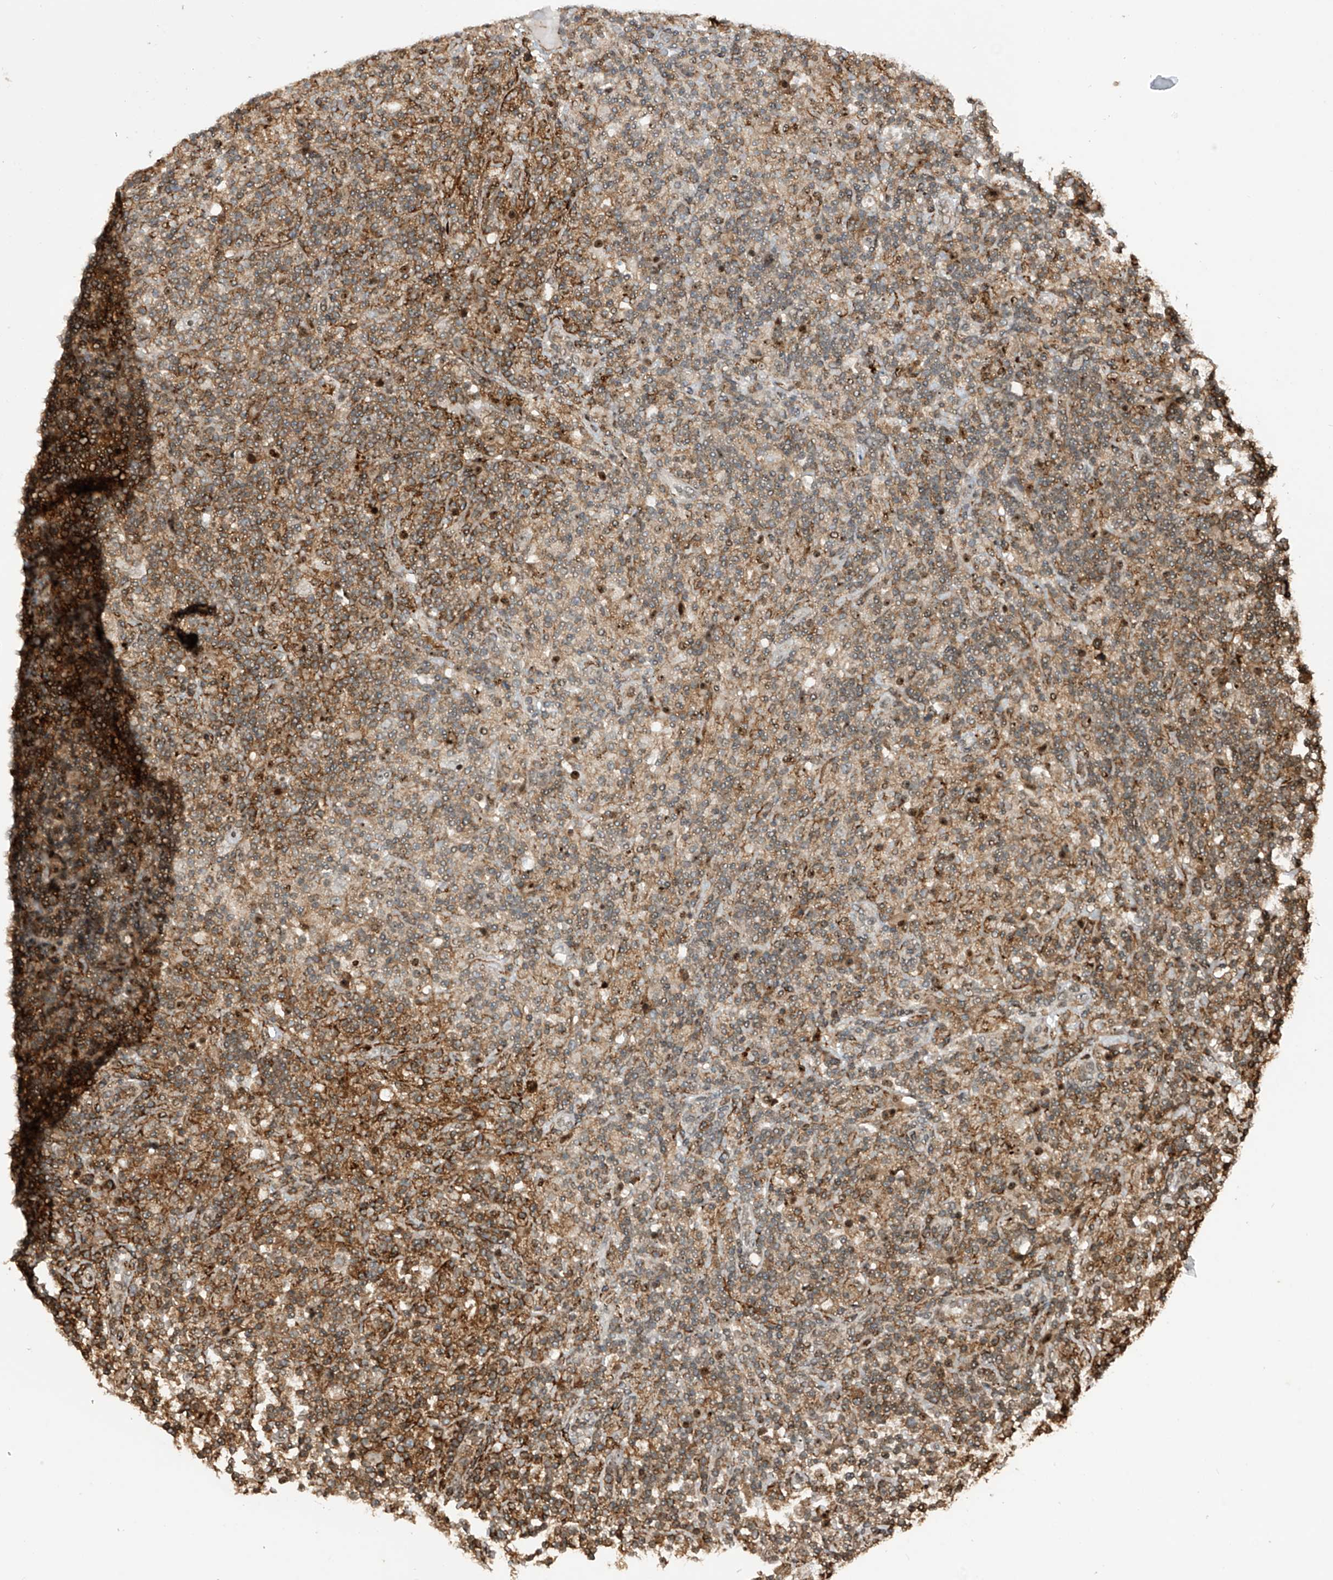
{"staining": {"intensity": "moderate", "quantity": "<25%", "location": "nuclear"}, "tissue": "lymphoma", "cell_type": "Tumor cells", "image_type": "cancer", "snomed": [{"axis": "morphology", "description": "Hodgkin's disease, NOS"}, {"axis": "topography", "description": "Lymph node"}], "caption": "This histopathology image displays Hodgkin's disease stained with immunohistochemistry to label a protein in brown. The nuclear of tumor cells show moderate positivity for the protein. Nuclei are counter-stained blue.", "gene": "REPIN1", "patient": {"sex": "male", "age": 70}}